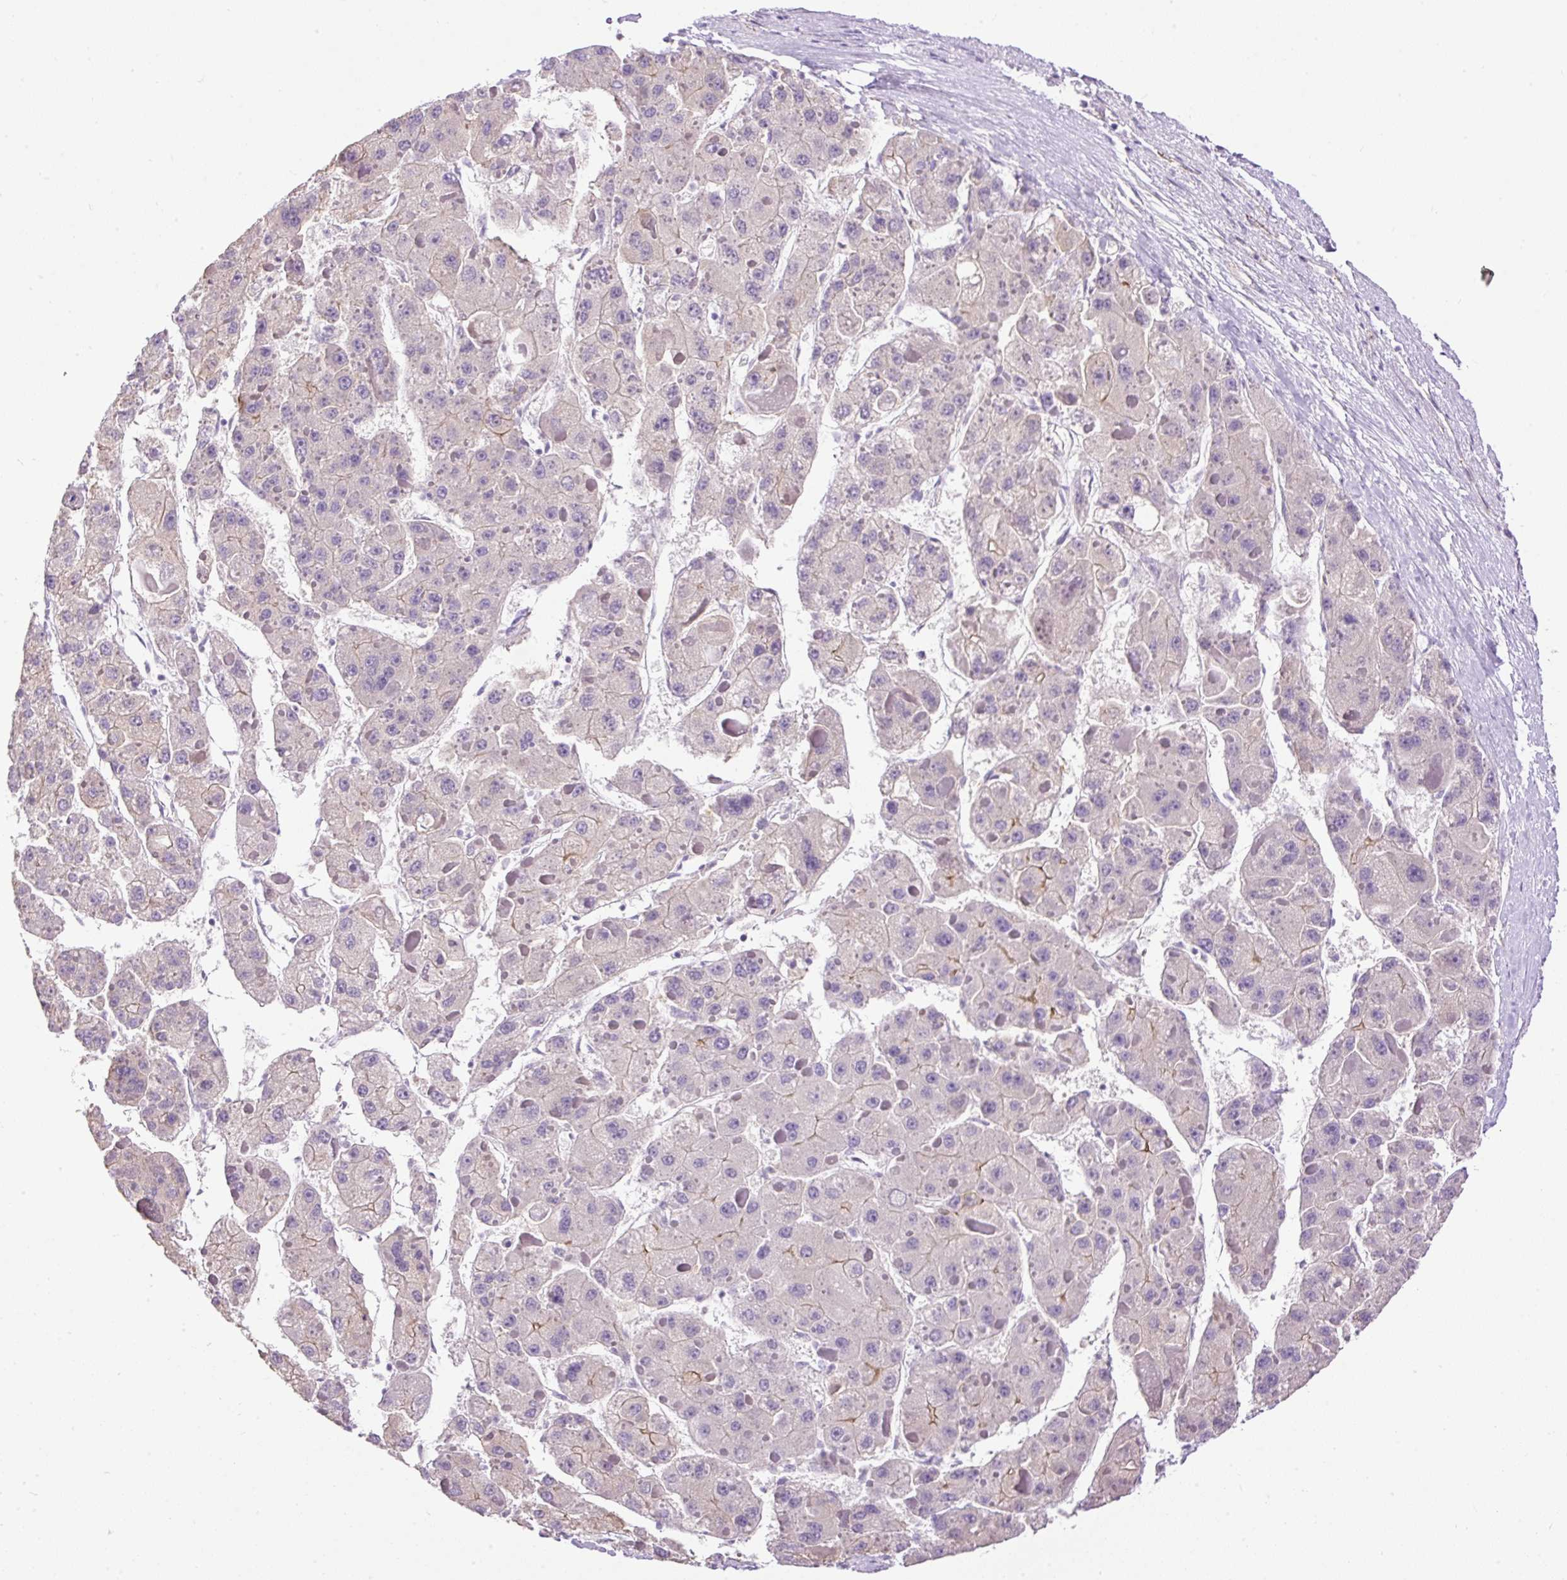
{"staining": {"intensity": "negative", "quantity": "none", "location": "none"}, "tissue": "liver cancer", "cell_type": "Tumor cells", "image_type": "cancer", "snomed": [{"axis": "morphology", "description": "Carcinoma, Hepatocellular, NOS"}, {"axis": "topography", "description": "Liver"}], "caption": "DAB (3,3'-diaminobenzidine) immunohistochemical staining of human liver hepatocellular carcinoma shows no significant staining in tumor cells.", "gene": "MAGEB16", "patient": {"sex": "female", "age": 73}}